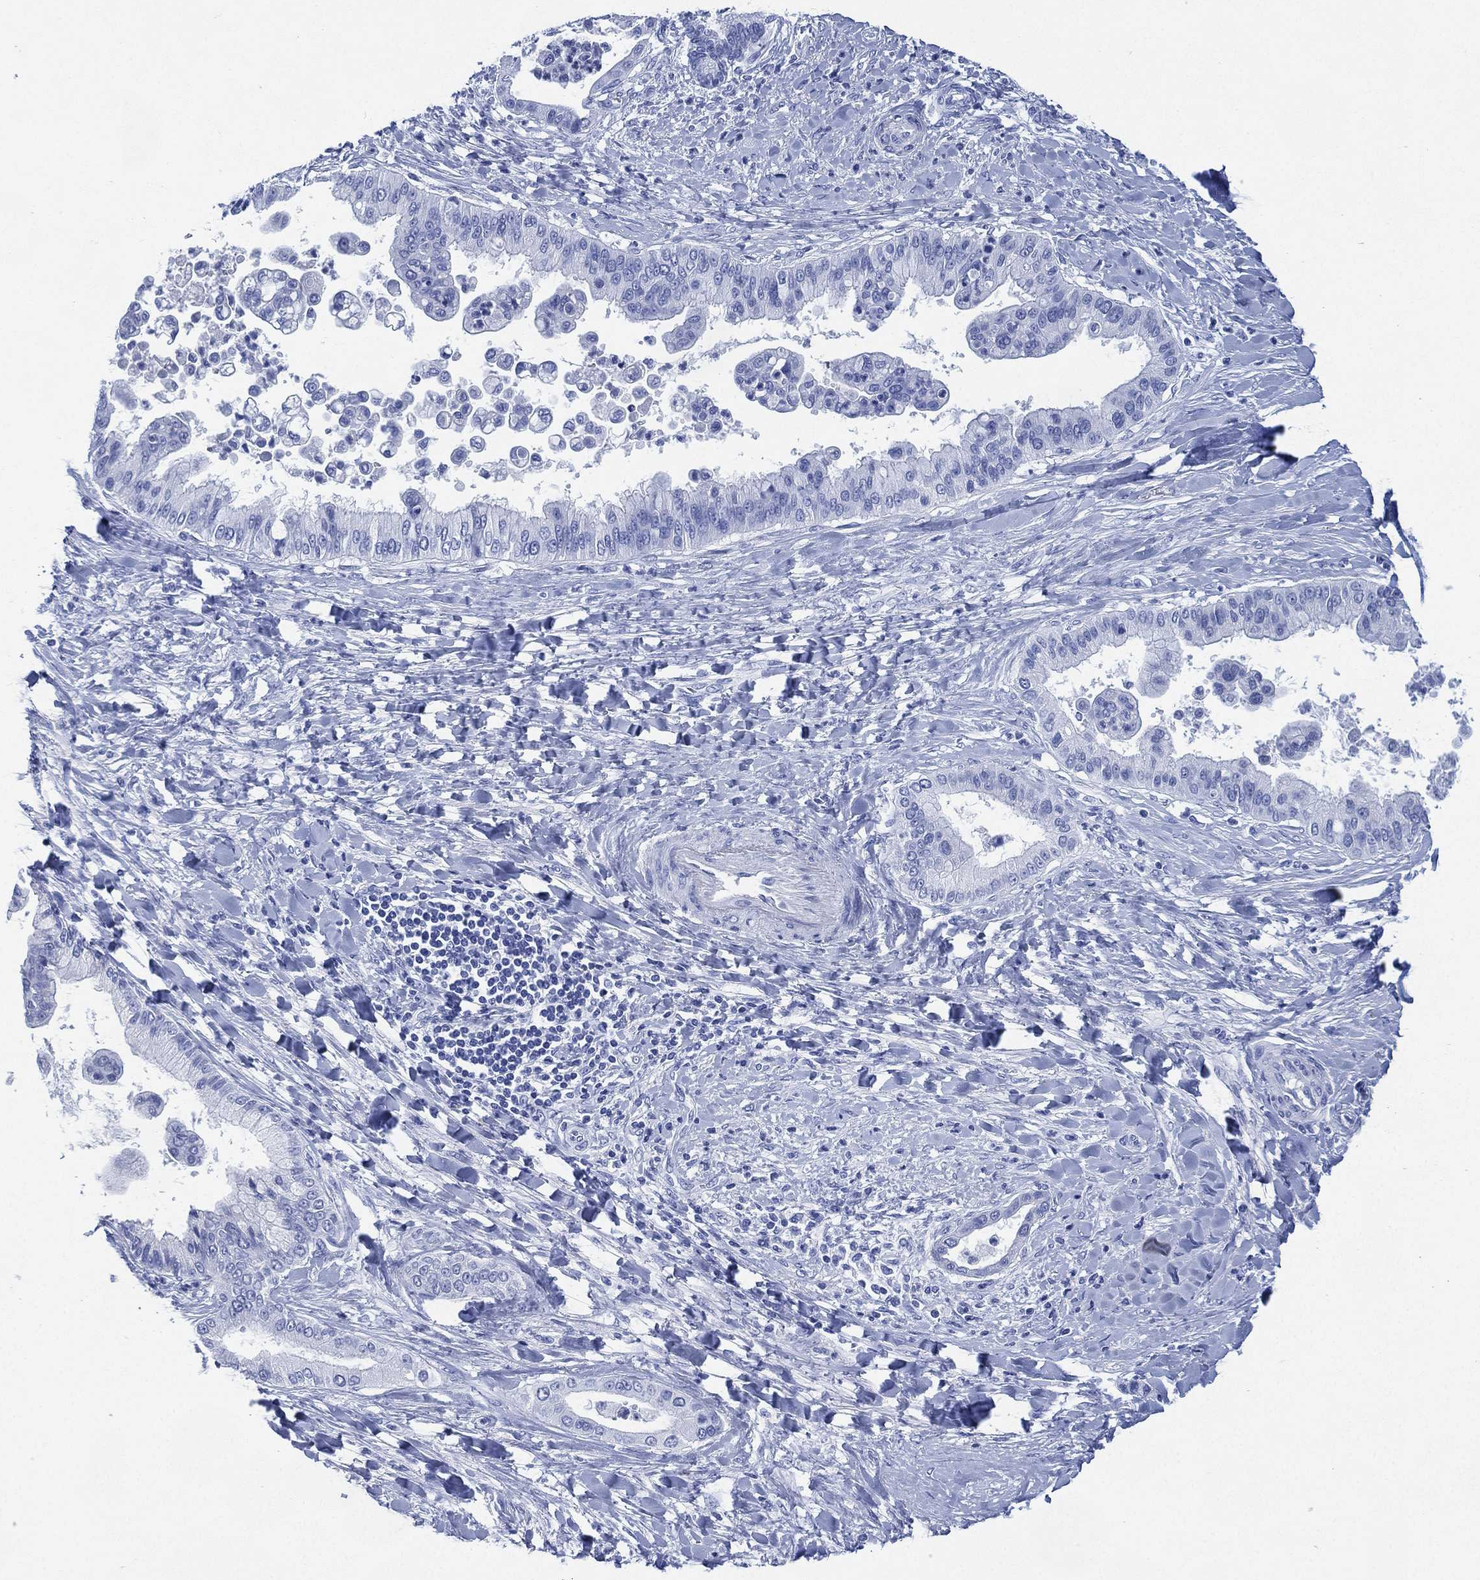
{"staining": {"intensity": "negative", "quantity": "none", "location": "none"}, "tissue": "liver cancer", "cell_type": "Tumor cells", "image_type": "cancer", "snomed": [{"axis": "morphology", "description": "Cholangiocarcinoma"}, {"axis": "topography", "description": "Liver"}], "caption": "Tumor cells are negative for brown protein staining in liver cancer. (DAB (3,3'-diaminobenzidine) immunohistochemistry, high magnification).", "gene": "SIGLECL1", "patient": {"sex": "female", "age": 54}}